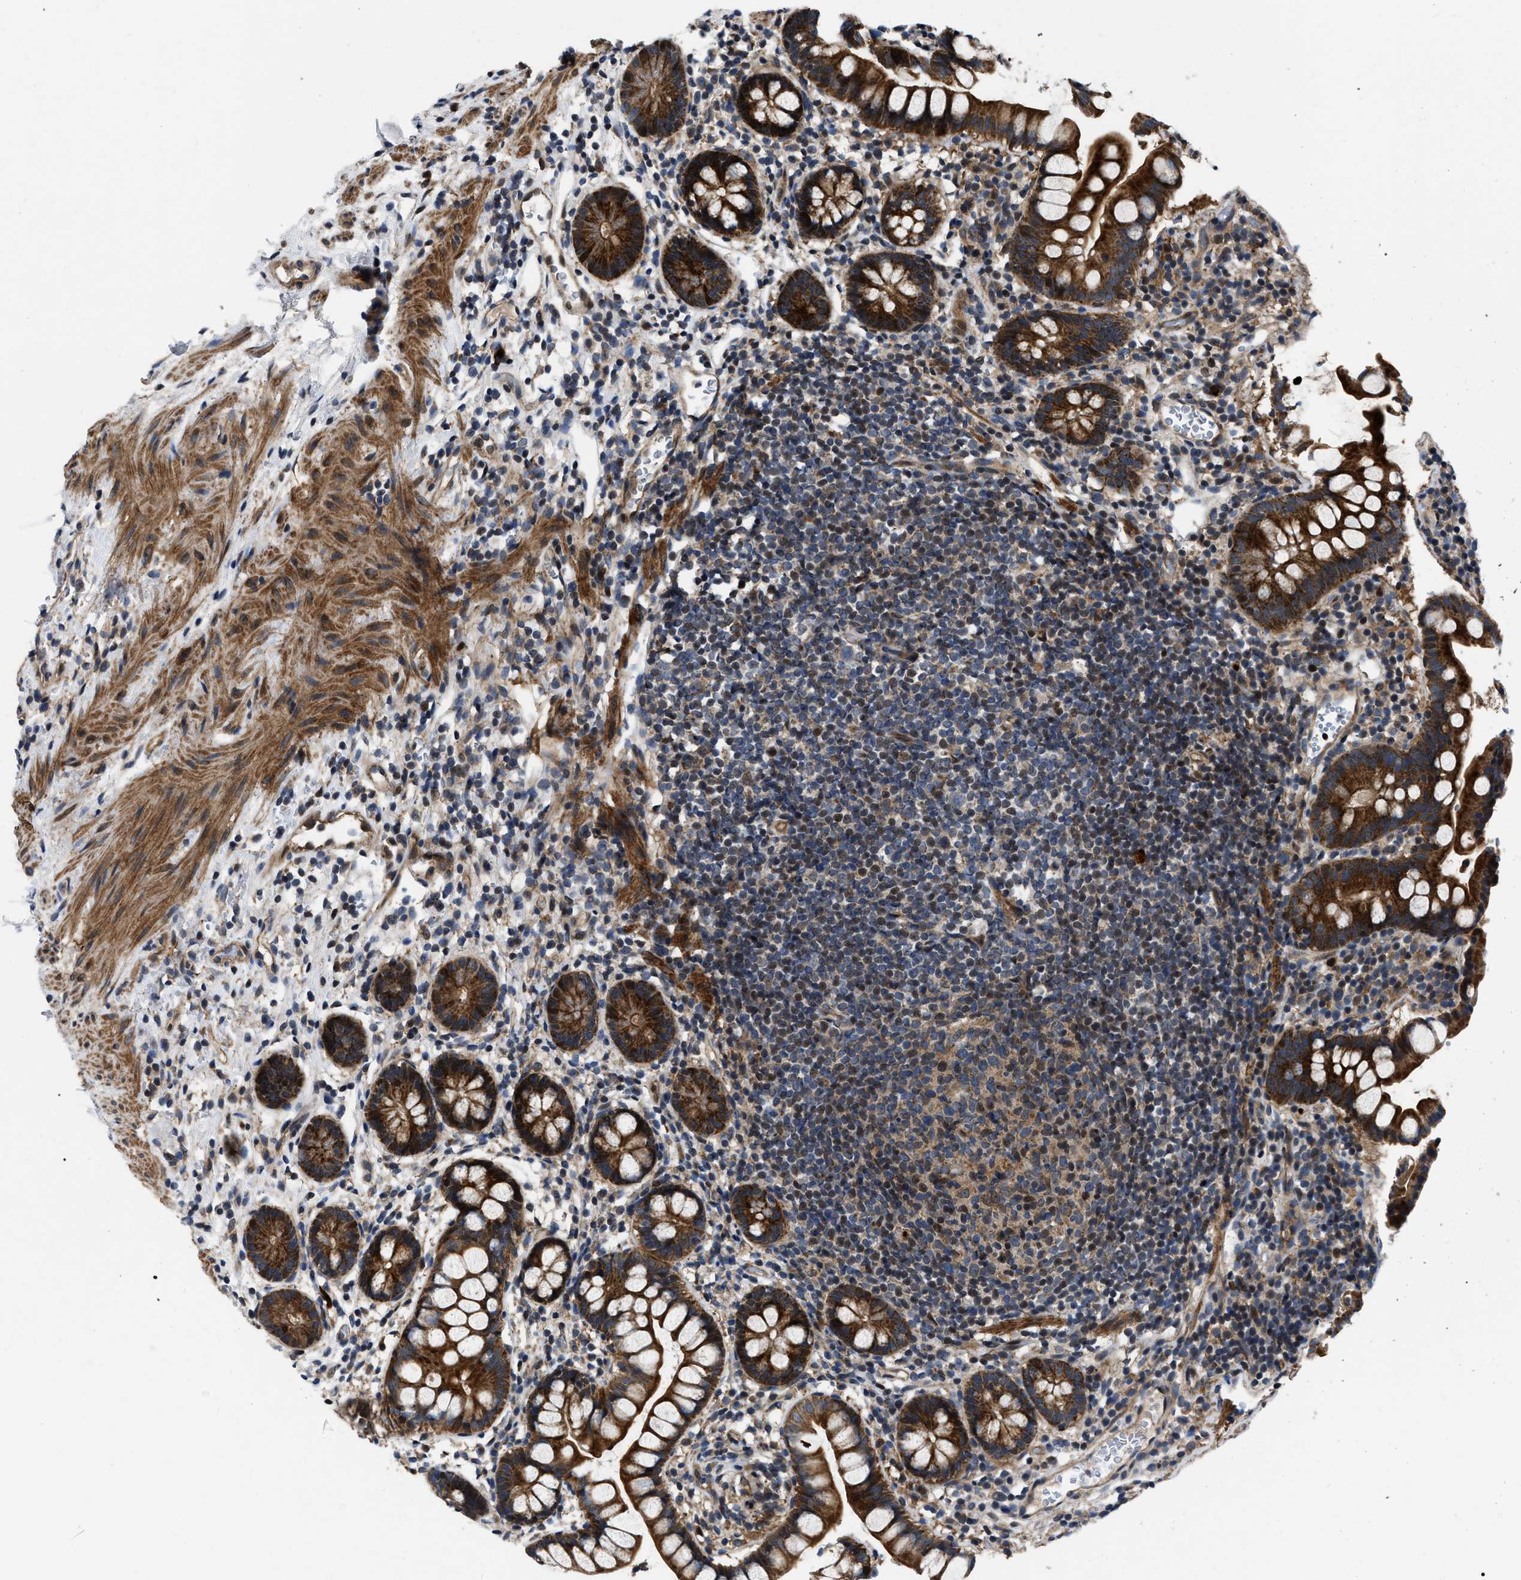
{"staining": {"intensity": "strong", "quantity": ">75%", "location": "cytoplasmic/membranous"}, "tissue": "small intestine", "cell_type": "Glandular cells", "image_type": "normal", "snomed": [{"axis": "morphology", "description": "Normal tissue, NOS"}, {"axis": "topography", "description": "Small intestine"}], "caption": "This is a photomicrograph of IHC staining of normal small intestine, which shows strong expression in the cytoplasmic/membranous of glandular cells.", "gene": "PPWD1", "patient": {"sex": "female", "age": 84}}